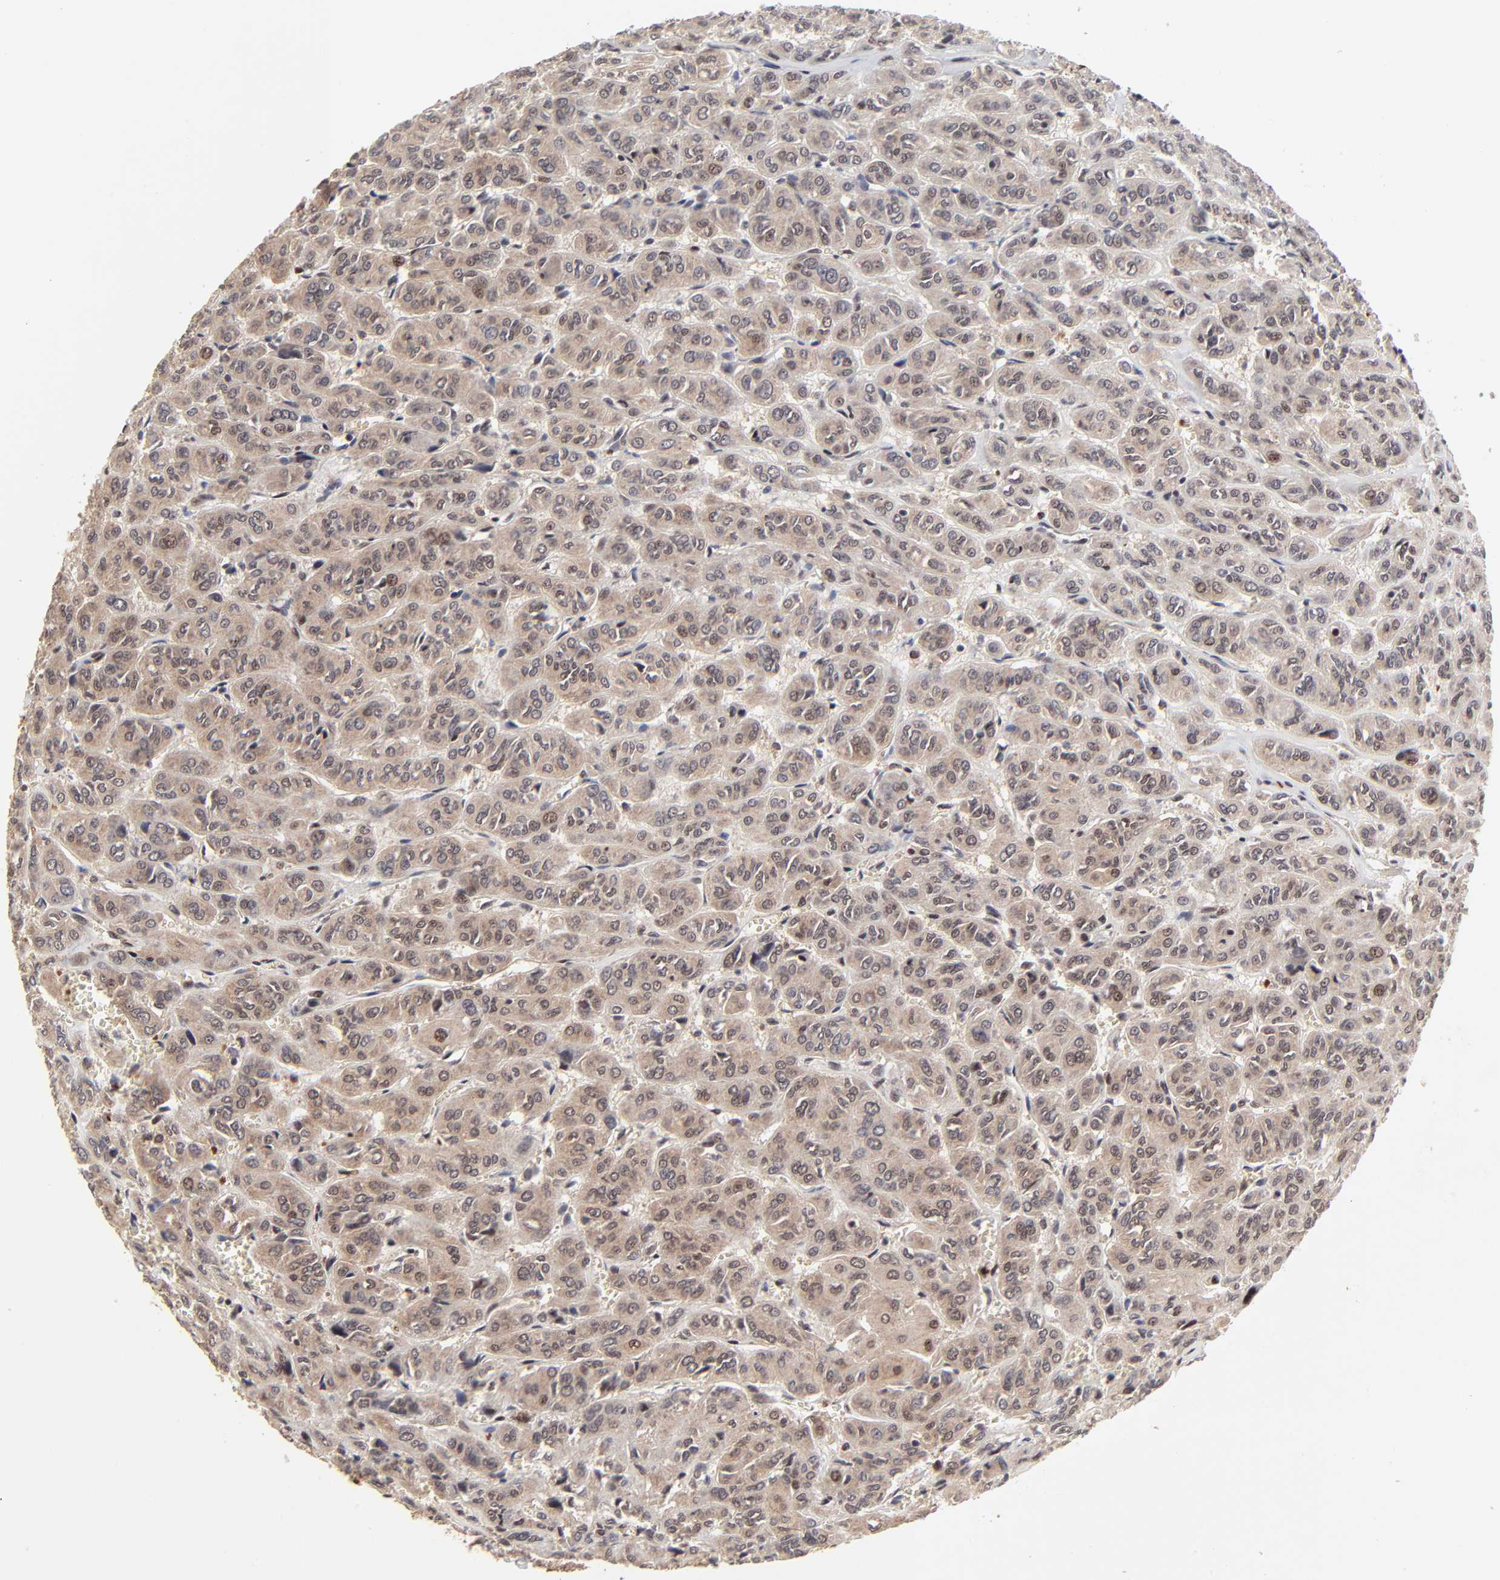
{"staining": {"intensity": "moderate", "quantity": ">75%", "location": "cytoplasmic/membranous"}, "tissue": "thyroid cancer", "cell_type": "Tumor cells", "image_type": "cancer", "snomed": [{"axis": "morphology", "description": "Follicular adenoma carcinoma, NOS"}, {"axis": "topography", "description": "Thyroid gland"}], "caption": "IHC of human follicular adenoma carcinoma (thyroid) displays medium levels of moderate cytoplasmic/membranous staining in about >75% of tumor cells.", "gene": "FRMD8", "patient": {"sex": "female", "age": 71}}